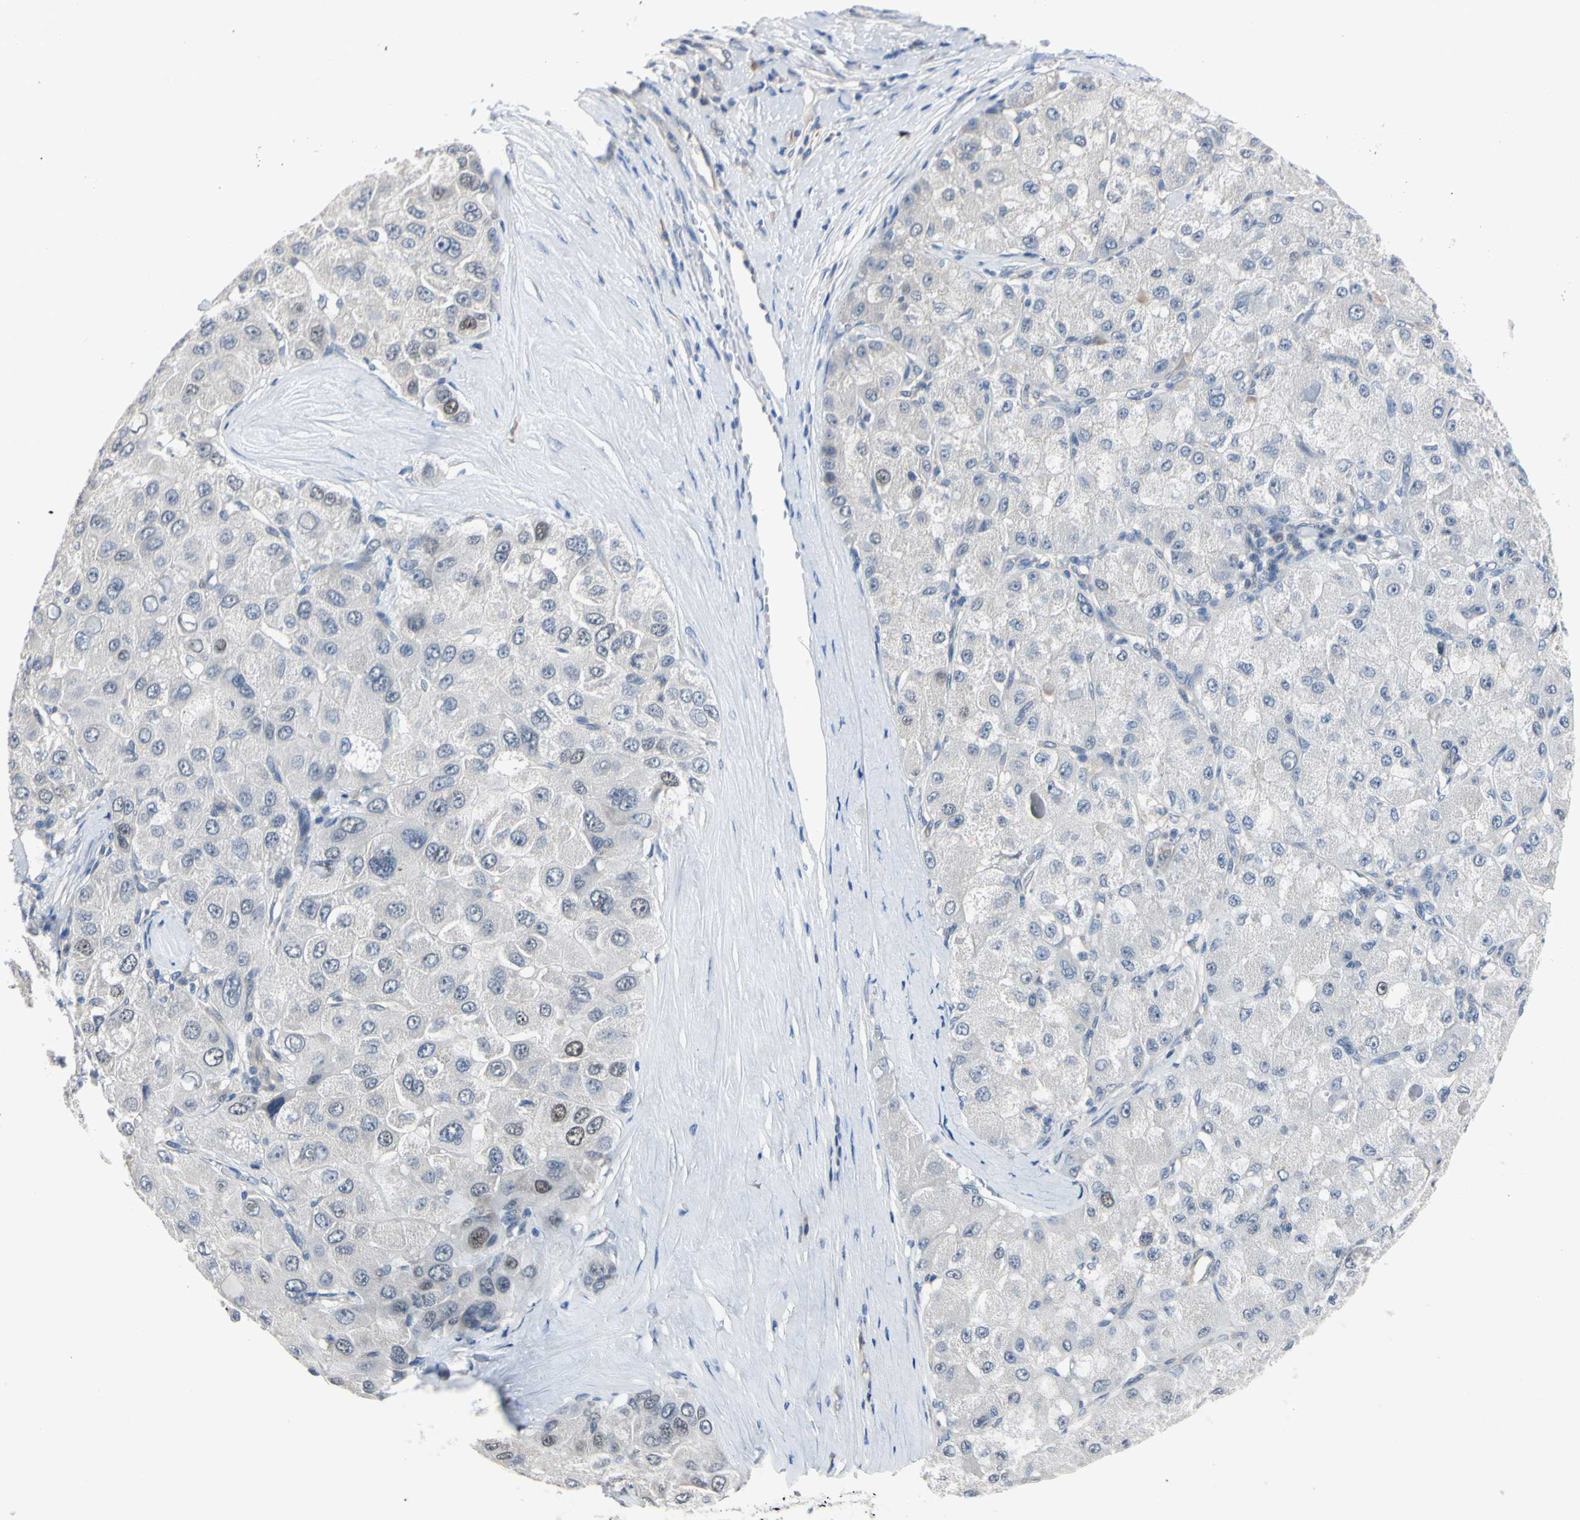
{"staining": {"intensity": "negative", "quantity": "none", "location": "none"}, "tissue": "liver cancer", "cell_type": "Tumor cells", "image_type": "cancer", "snomed": [{"axis": "morphology", "description": "Carcinoma, Hepatocellular, NOS"}, {"axis": "topography", "description": "Liver"}], "caption": "DAB immunohistochemical staining of human hepatocellular carcinoma (liver) displays no significant expression in tumor cells.", "gene": "LHX9", "patient": {"sex": "male", "age": 80}}